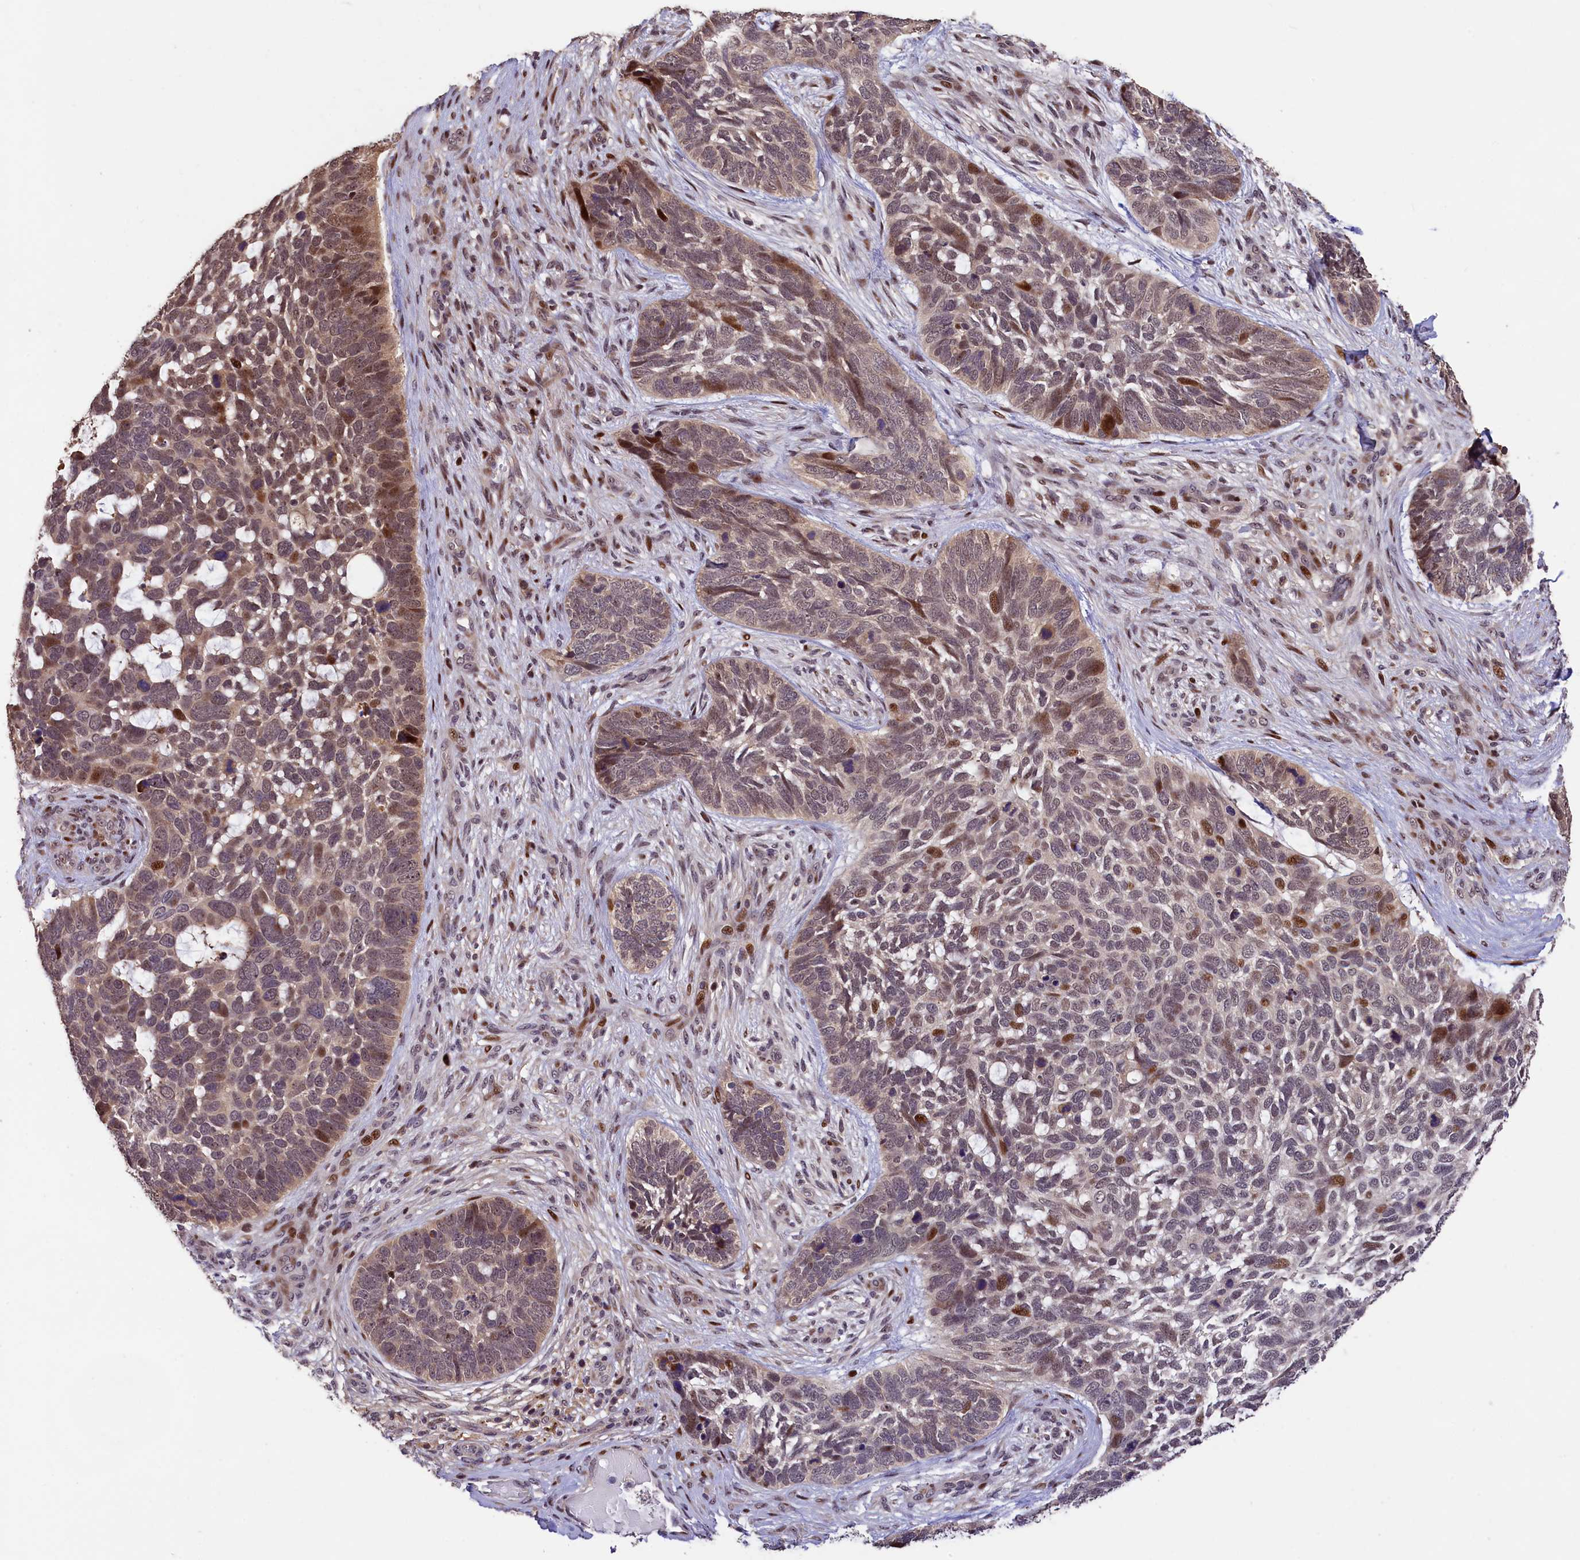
{"staining": {"intensity": "moderate", "quantity": "25%-75%", "location": "nuclear"}, "tissue": "skin cancer", "cell_type": "Tumor cells", "image_type": "cancer", "snomed": [{"axis": "morphology", "description": "Basal cell carcinoma"}, {"axis": "topography", "description": "Skin"}], "caption": "Immunohistochemistry (IHC) of human skin basal cell carcinoma demonstrates medium levels of moderate nuclear expression in about 25%-75% of tumor cells. (Stains: DAB (3,3'-diaminobenzidine) in brown, nuclei in blue, Microscopy: brightfield microscopy at high magnification).", "gene": "PHAF1", "patient": {"sex": "male", "age": 88}}